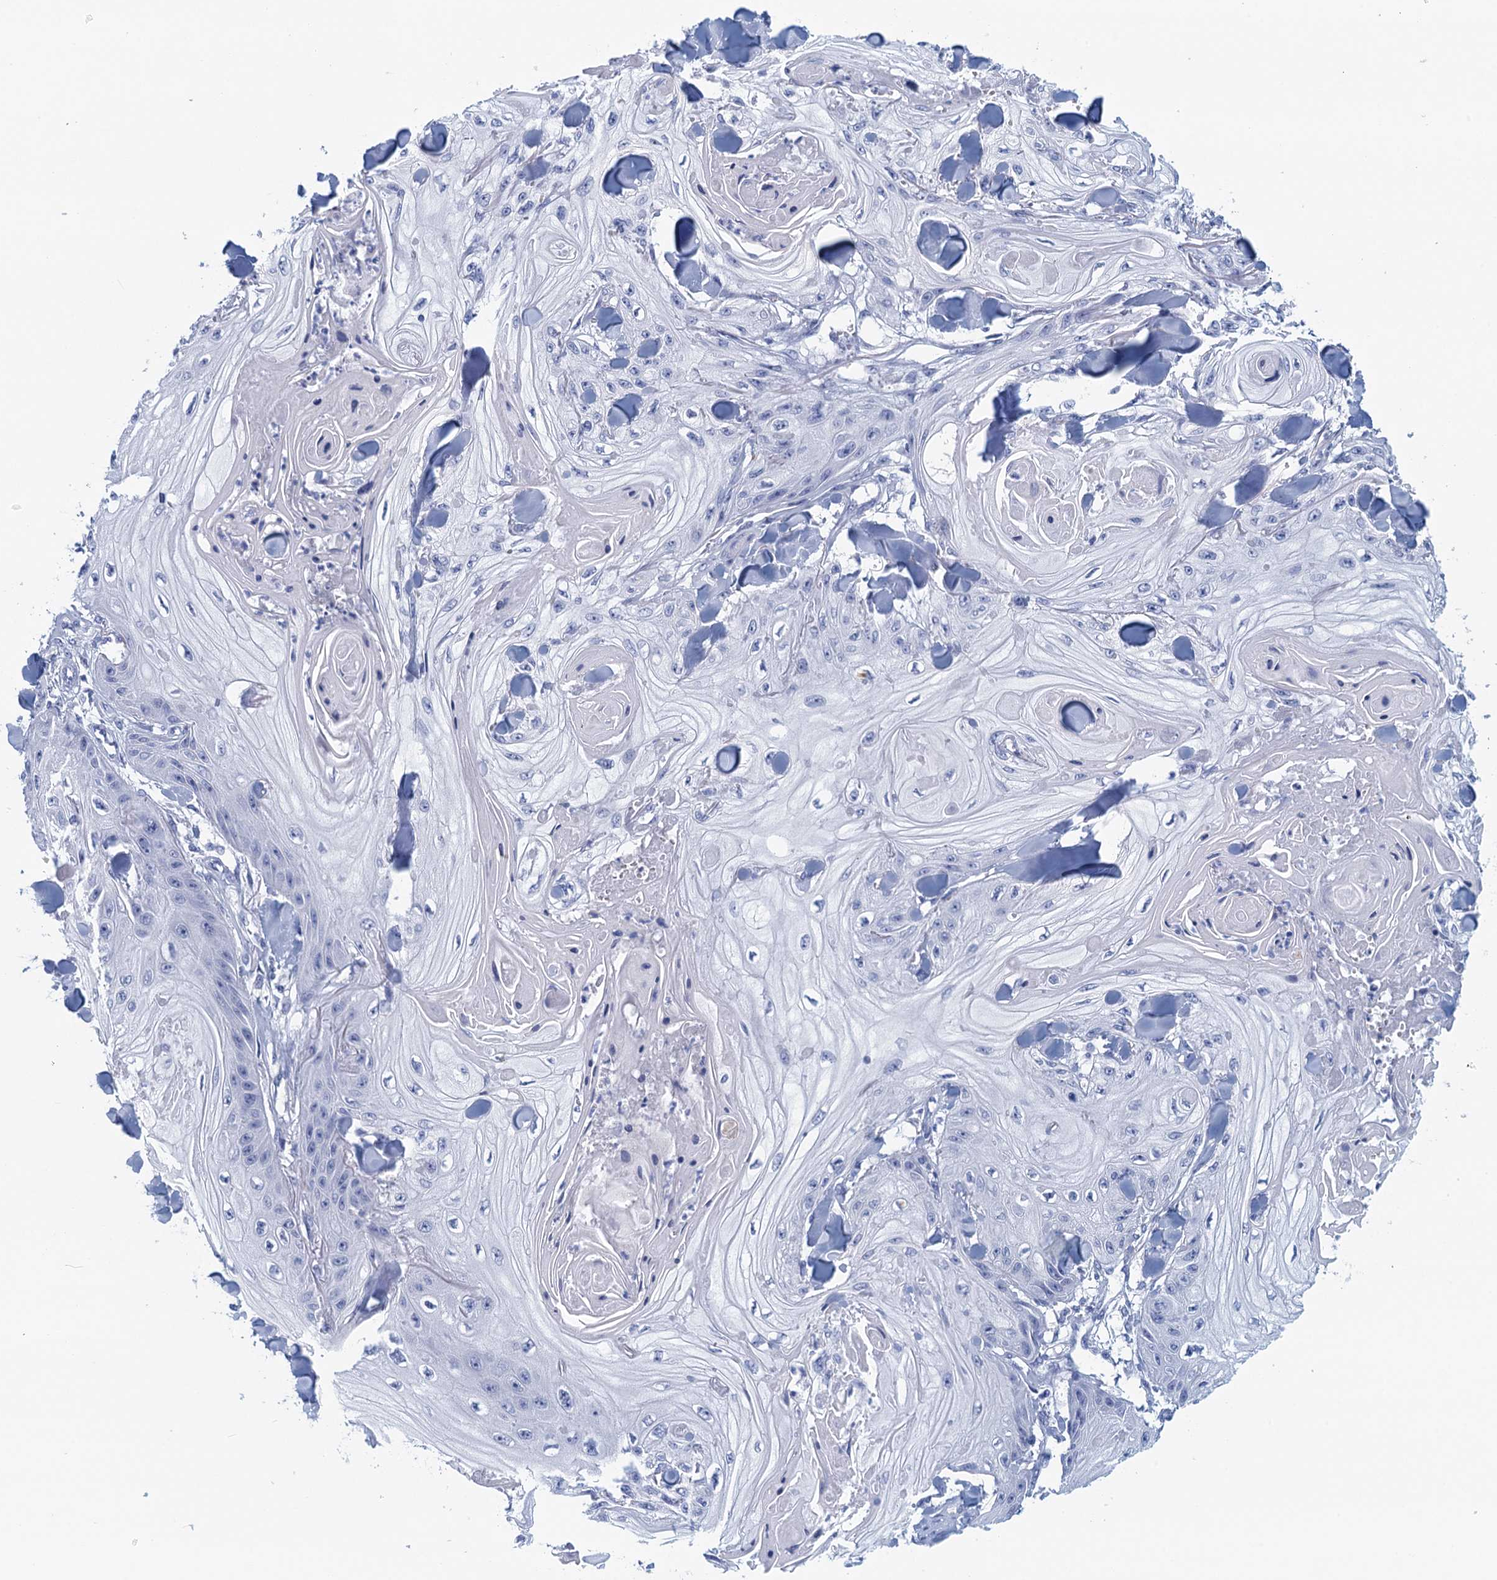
{"staining": {"intensity": "negative", "quantity": "none", "location": "none"}, "tissue": "skin cancer", "cell_type": "Tumor cells", "image_type": "cancer", "snomed": [{"axis": "morphology", "description": "Squamous cell carcinoma, NOS"}, {"axis": "topography", "description": "Skin"}], "caption": "A photomicrograph of skin squamous cell carcinoma stained for a protein displays no brown staining in tumor cells.", "gene": "CYP51A1", "patient": {"sex": "male", "age": 74}}